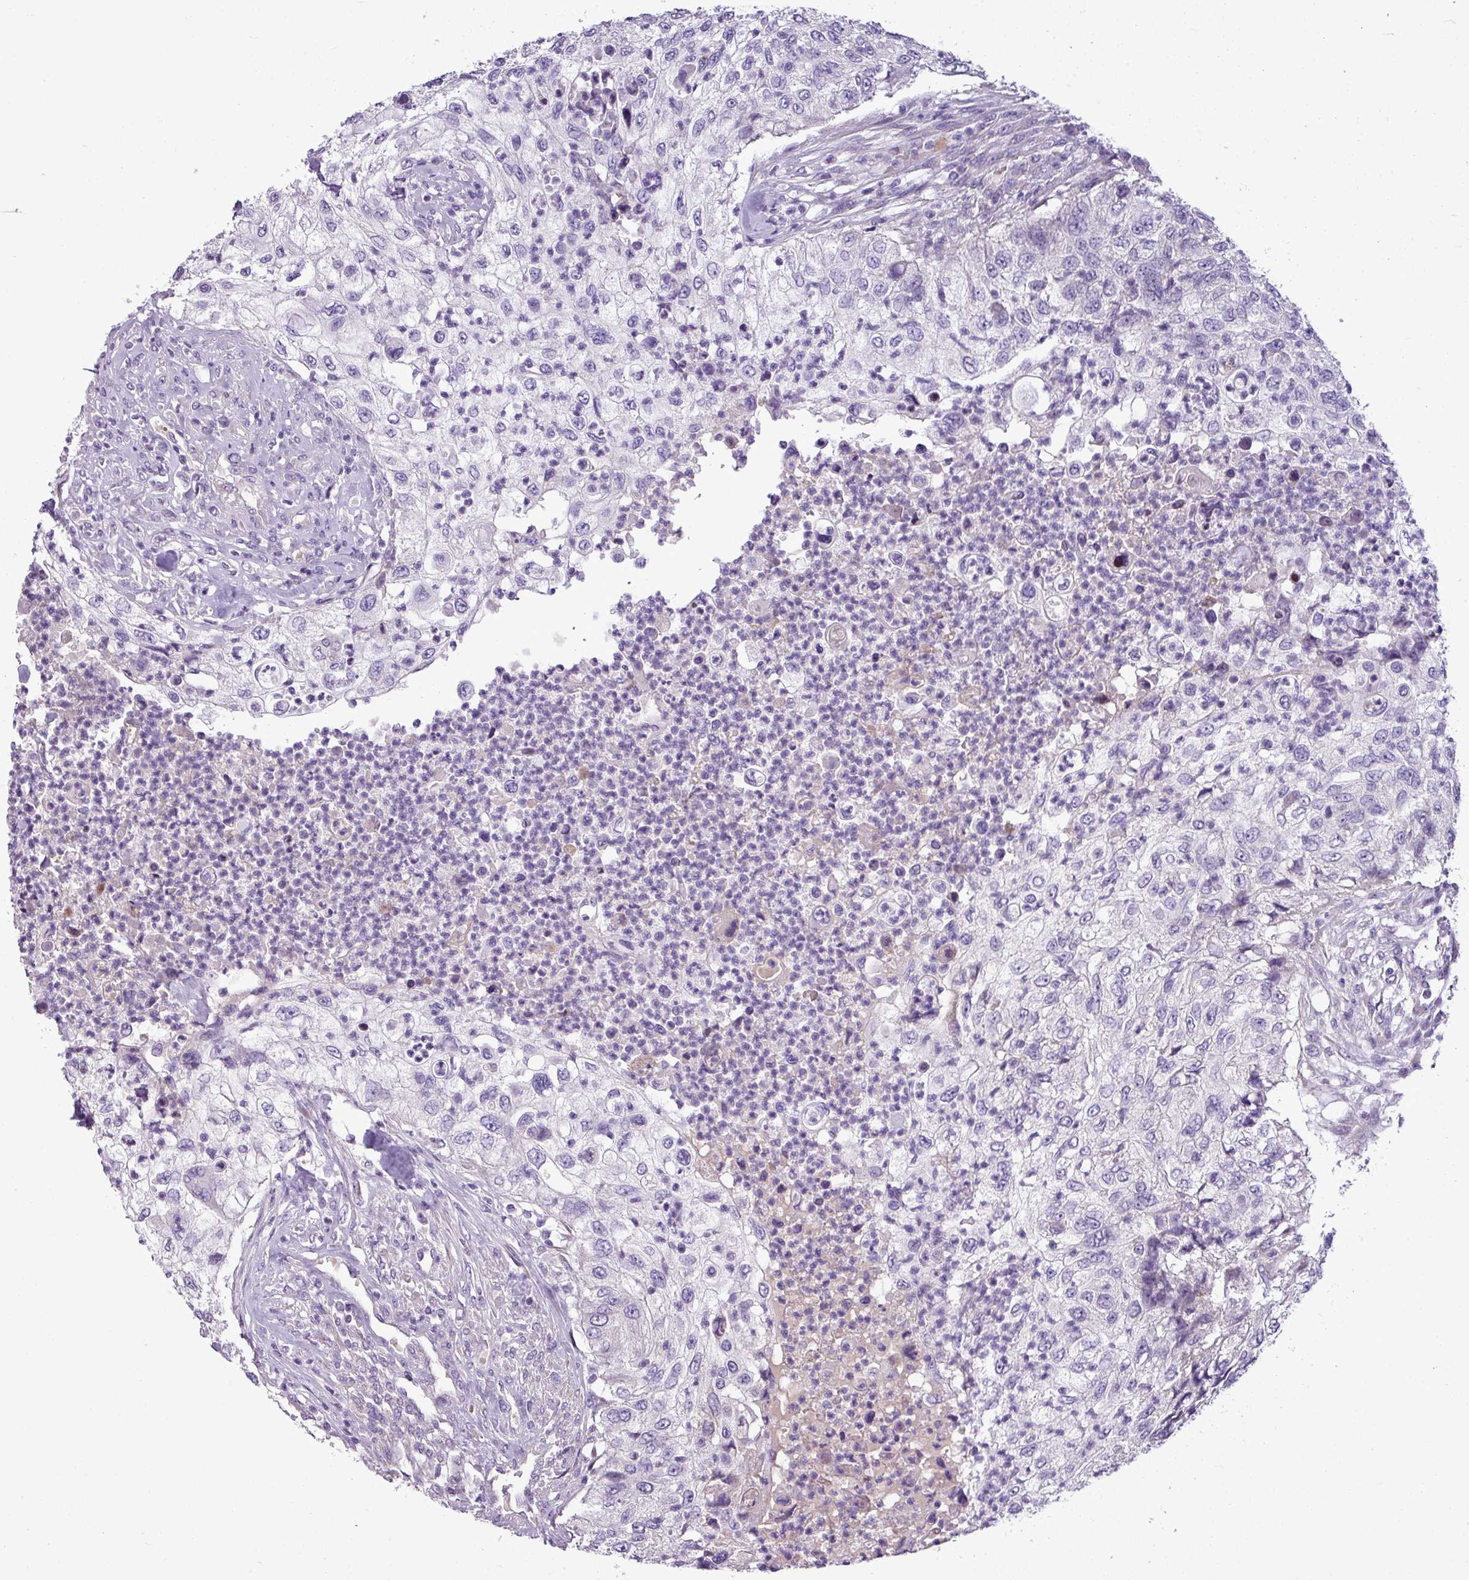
{"staining": {"intensity": "negative", "quantity": "none", "location": "none"}, "tissue": "urothelial cancer", "cell_type": "Tumor cells", "image_type": "cancer", "snomed": [{"axis": "morphology", "description": "Urothelial carcinoma, High grade"}, {"axis": "topography", "description": "Urinary bladder"}], "caption": "A micrograph of human urothelial cancer is negative for staining in tumor cells.", "gene": "IL17A", "patient": {"sex": "female", "age": 60}}